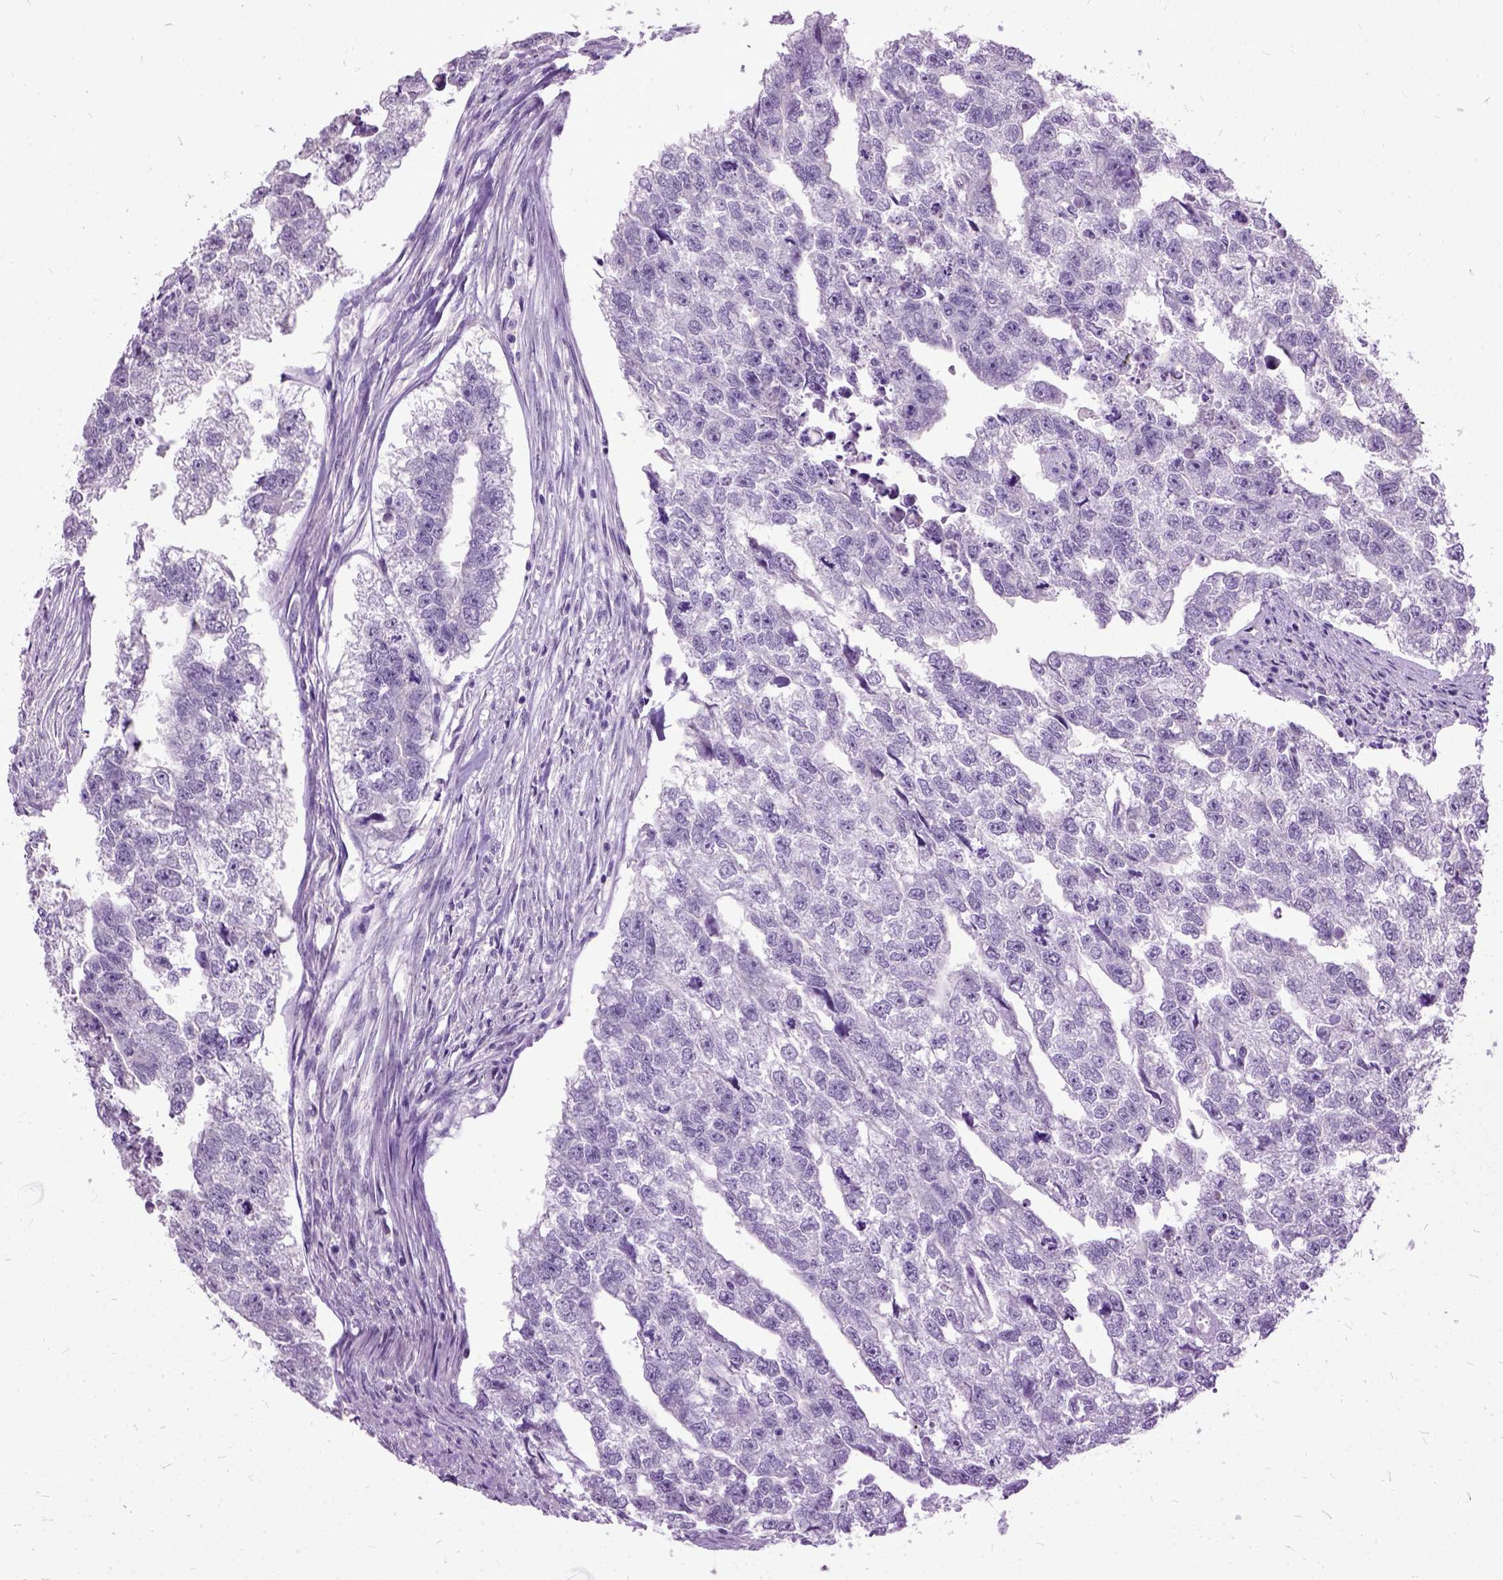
{"staining": {"intensity": "negative", "quantity": "none", "location": "none"}, "tissue": "testis cancer", "cell_type": "Tumor cells", "image_type": "cancer", "snomed": [{"axis": "morphology", "description": "Carcinoma, Embryonal, NOS"}, {"axis": "morphology", "description": "Teratoma, malignant, NOS"}, {"axis": "topography", "description": "Testis"}], "caption": "High magnification brightfield microscopy of testis cancer (malignant teratoma) stained with DAB (brown) and counterstained with hematoxylin (blue): tumor cells show no significant staining.", "gene": "MME", "patient": {"sex": "male", "age": 44}}